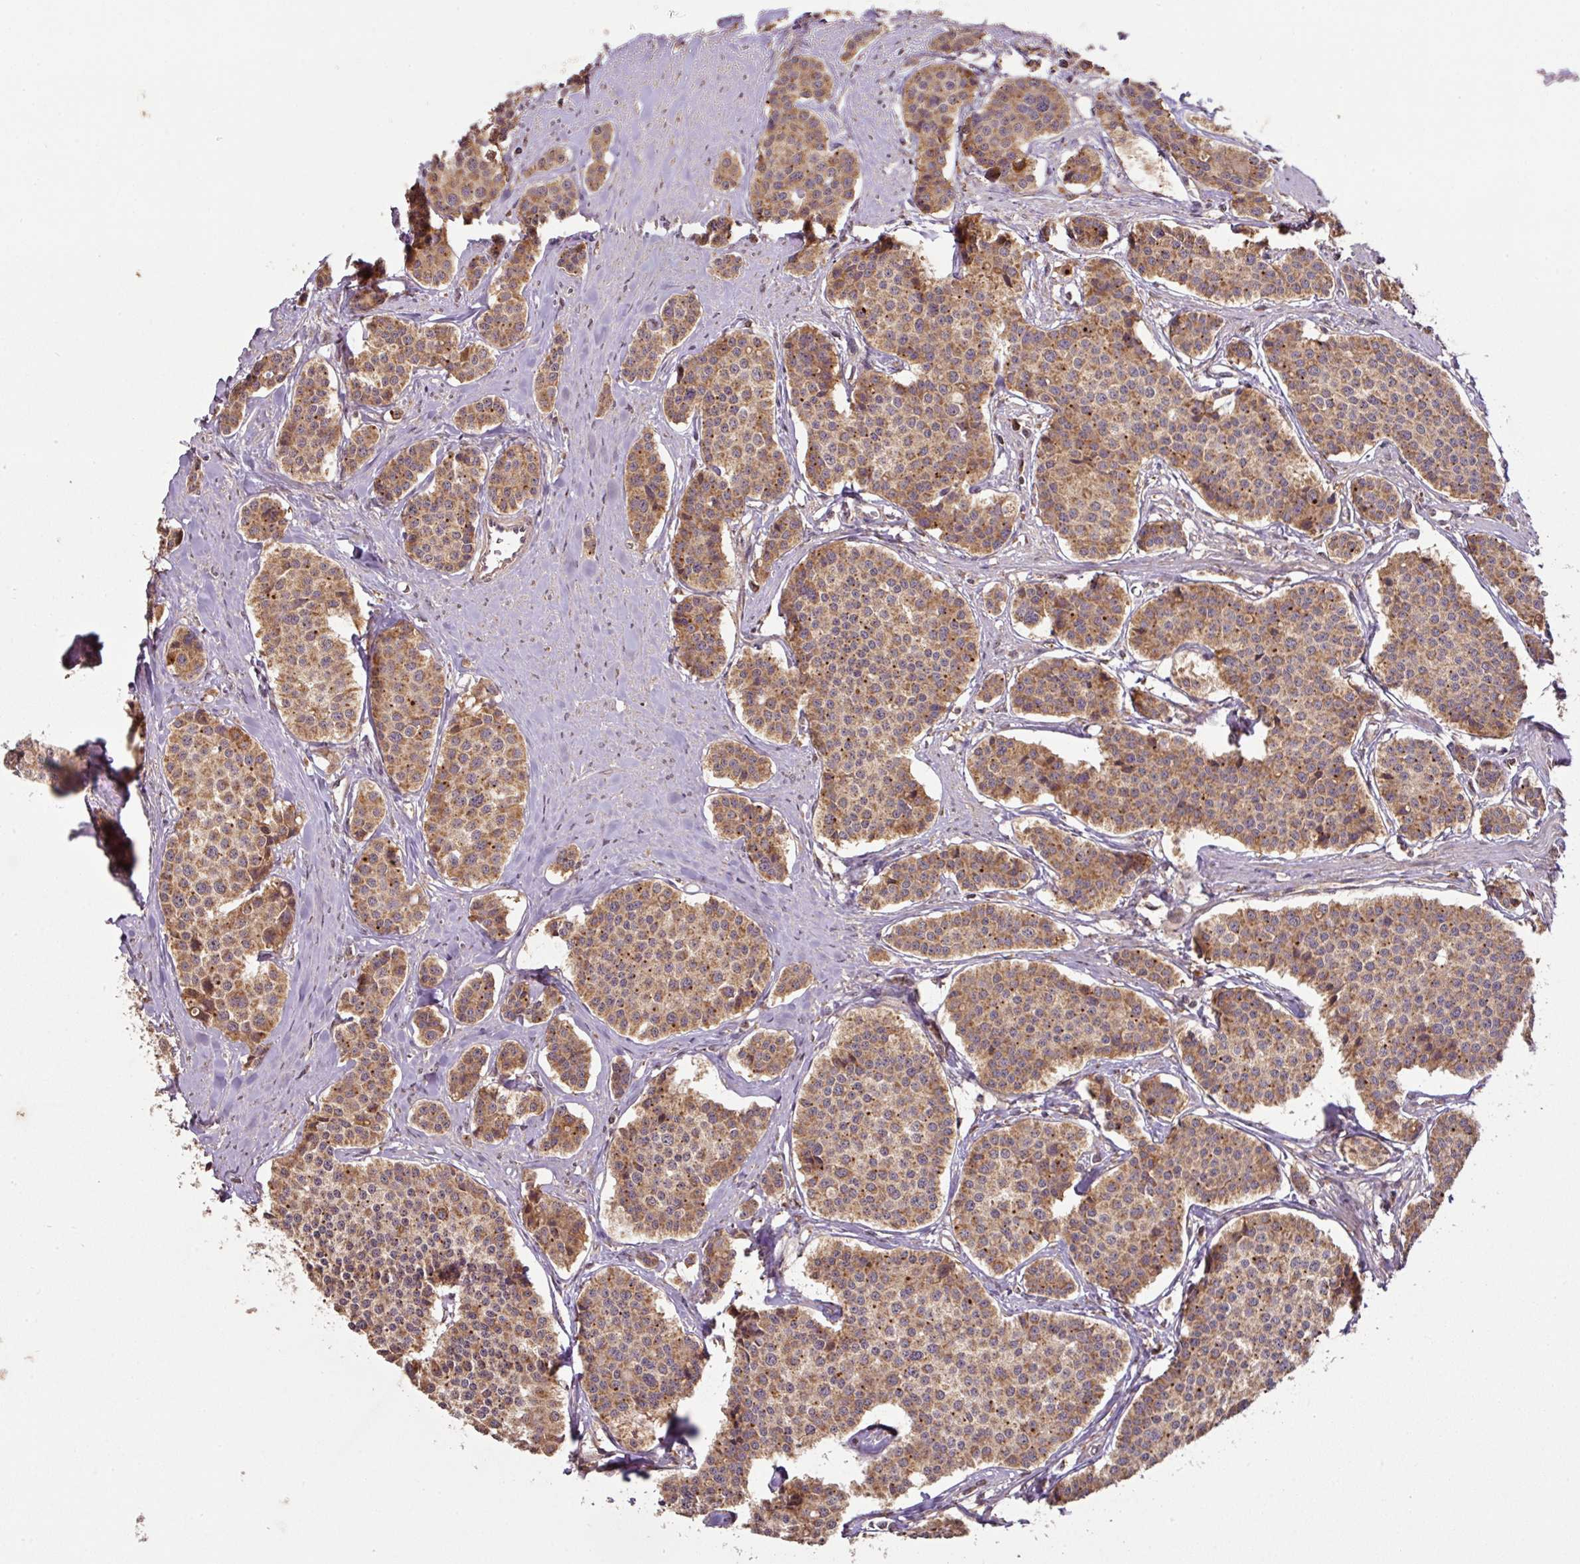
{"staining": {"intensity": "moderate", "quantity": ">75%", "location": "cytoplasmic/membranous"}, "tissue": "carcinoid", "cell_type": "Tumor cells", "image_type": "cancer", "snomed": [{"axis": "morphology", "description": "Carcinoid, malignant, NOS"}, {"axis": "topography", "description": "Small intestine"}], "caption": "This micrograph displays immunohistochemistry staining of human carcinoid, with medium moderate cytoplasmic/membranous expression in approximately >75% of tumor cells.", "gene": "MRRF", "patient": {"sex": "male", "age": 60}}